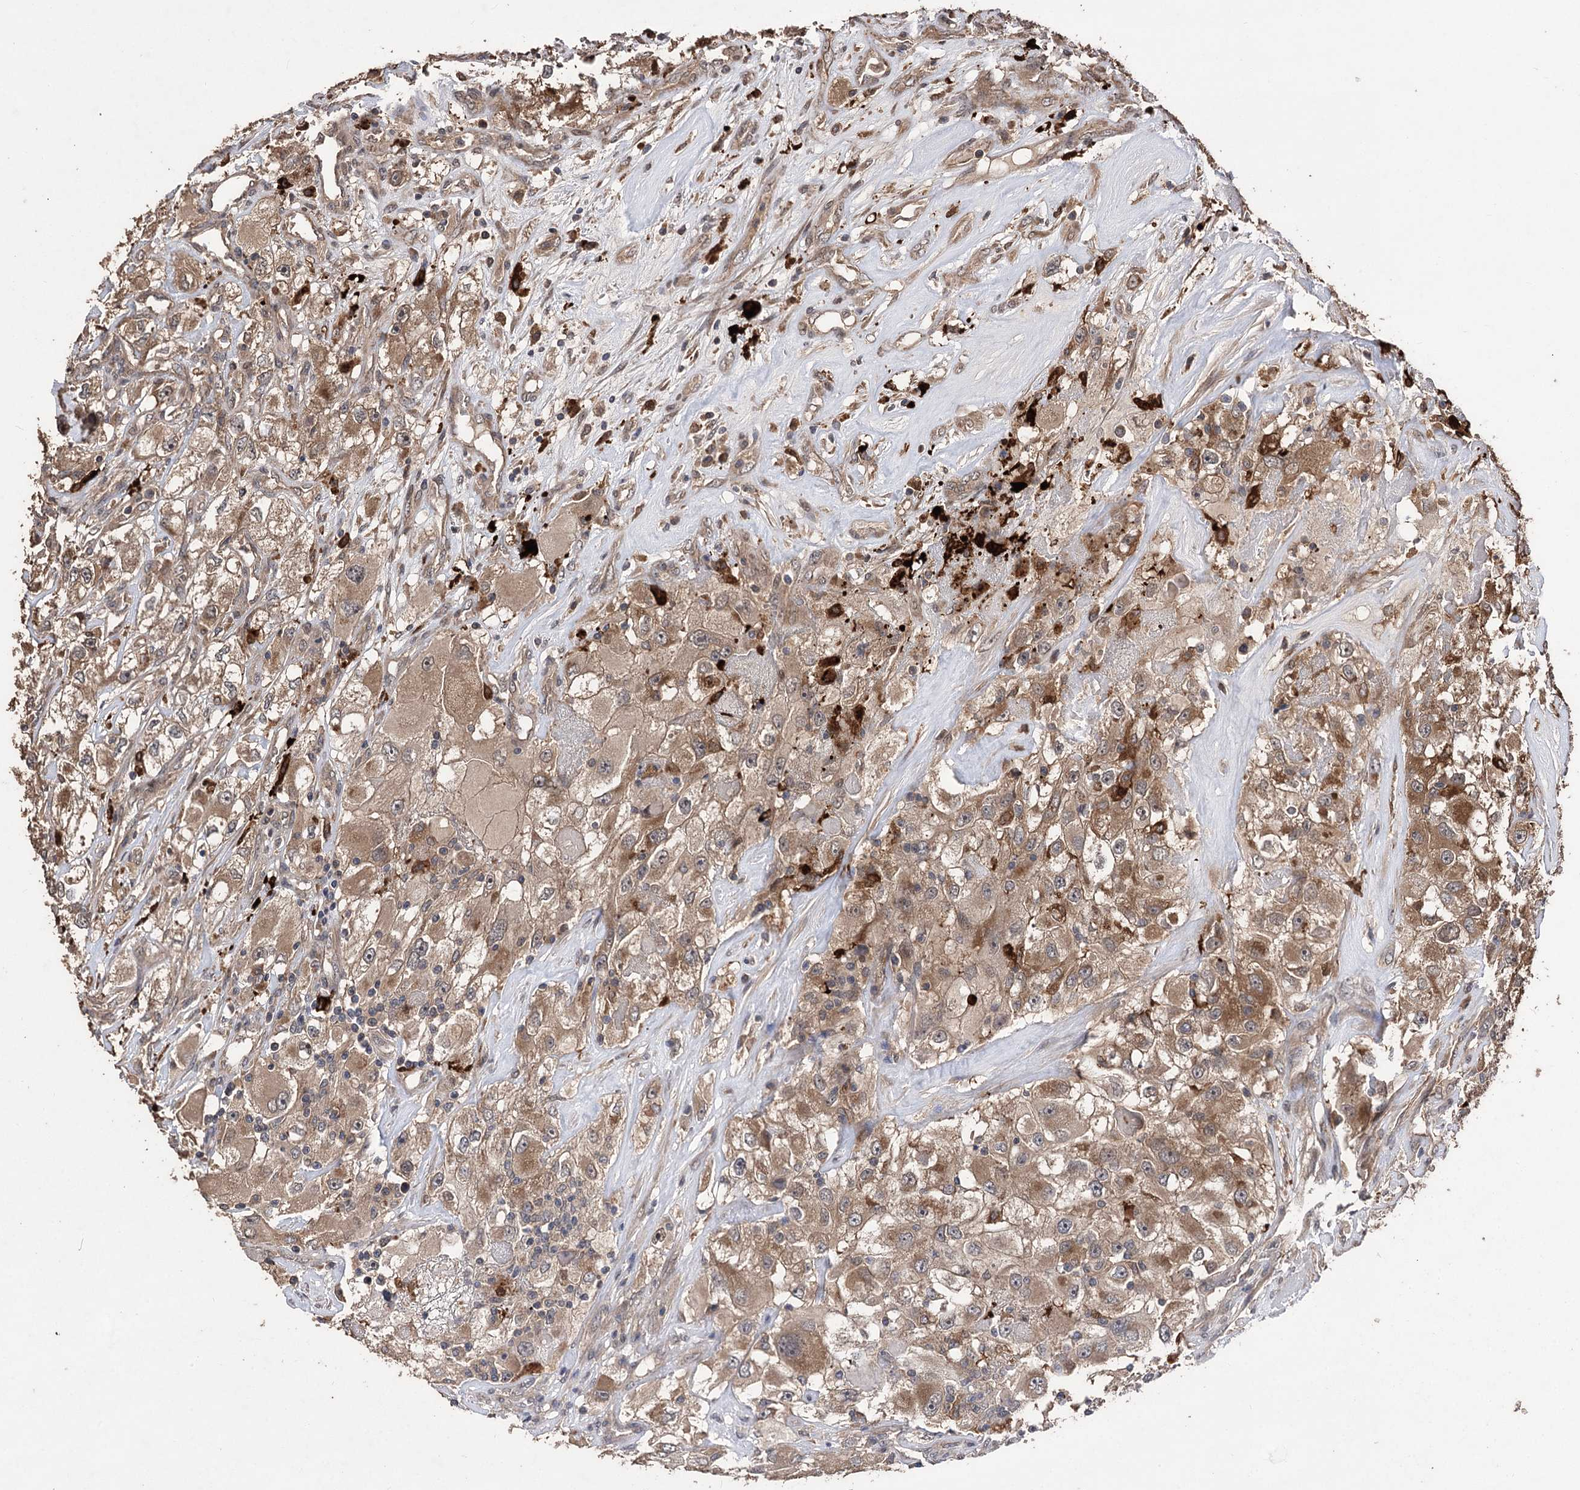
{"staining": {"intensity": "moderate", "quantity": ">75%", "location": "cytoplasmic/membranous"}, "tissue": "renal cancer", "cell_type": "Tumor cells", "image_type": "cancer", "snomed": [{"axis": "morphology", "description": "Adenocarcinoma, NOS"}, {"axis": "topography", "description": "Kidney"}], "caption": "Immunohistochemistry (DAB (3,3'-diaminobenzidine)) staining of renal adenocarcinoma reveals moderate cytoplasmic/membranous protein expression in approximately >75% of tumor cells. (DAB (3,3'-diaminobenzidine) IHC with brightfield microscopy, high magnification).", "gene": "RASSF3", "patient": {"sex": "female", "age": 52}}